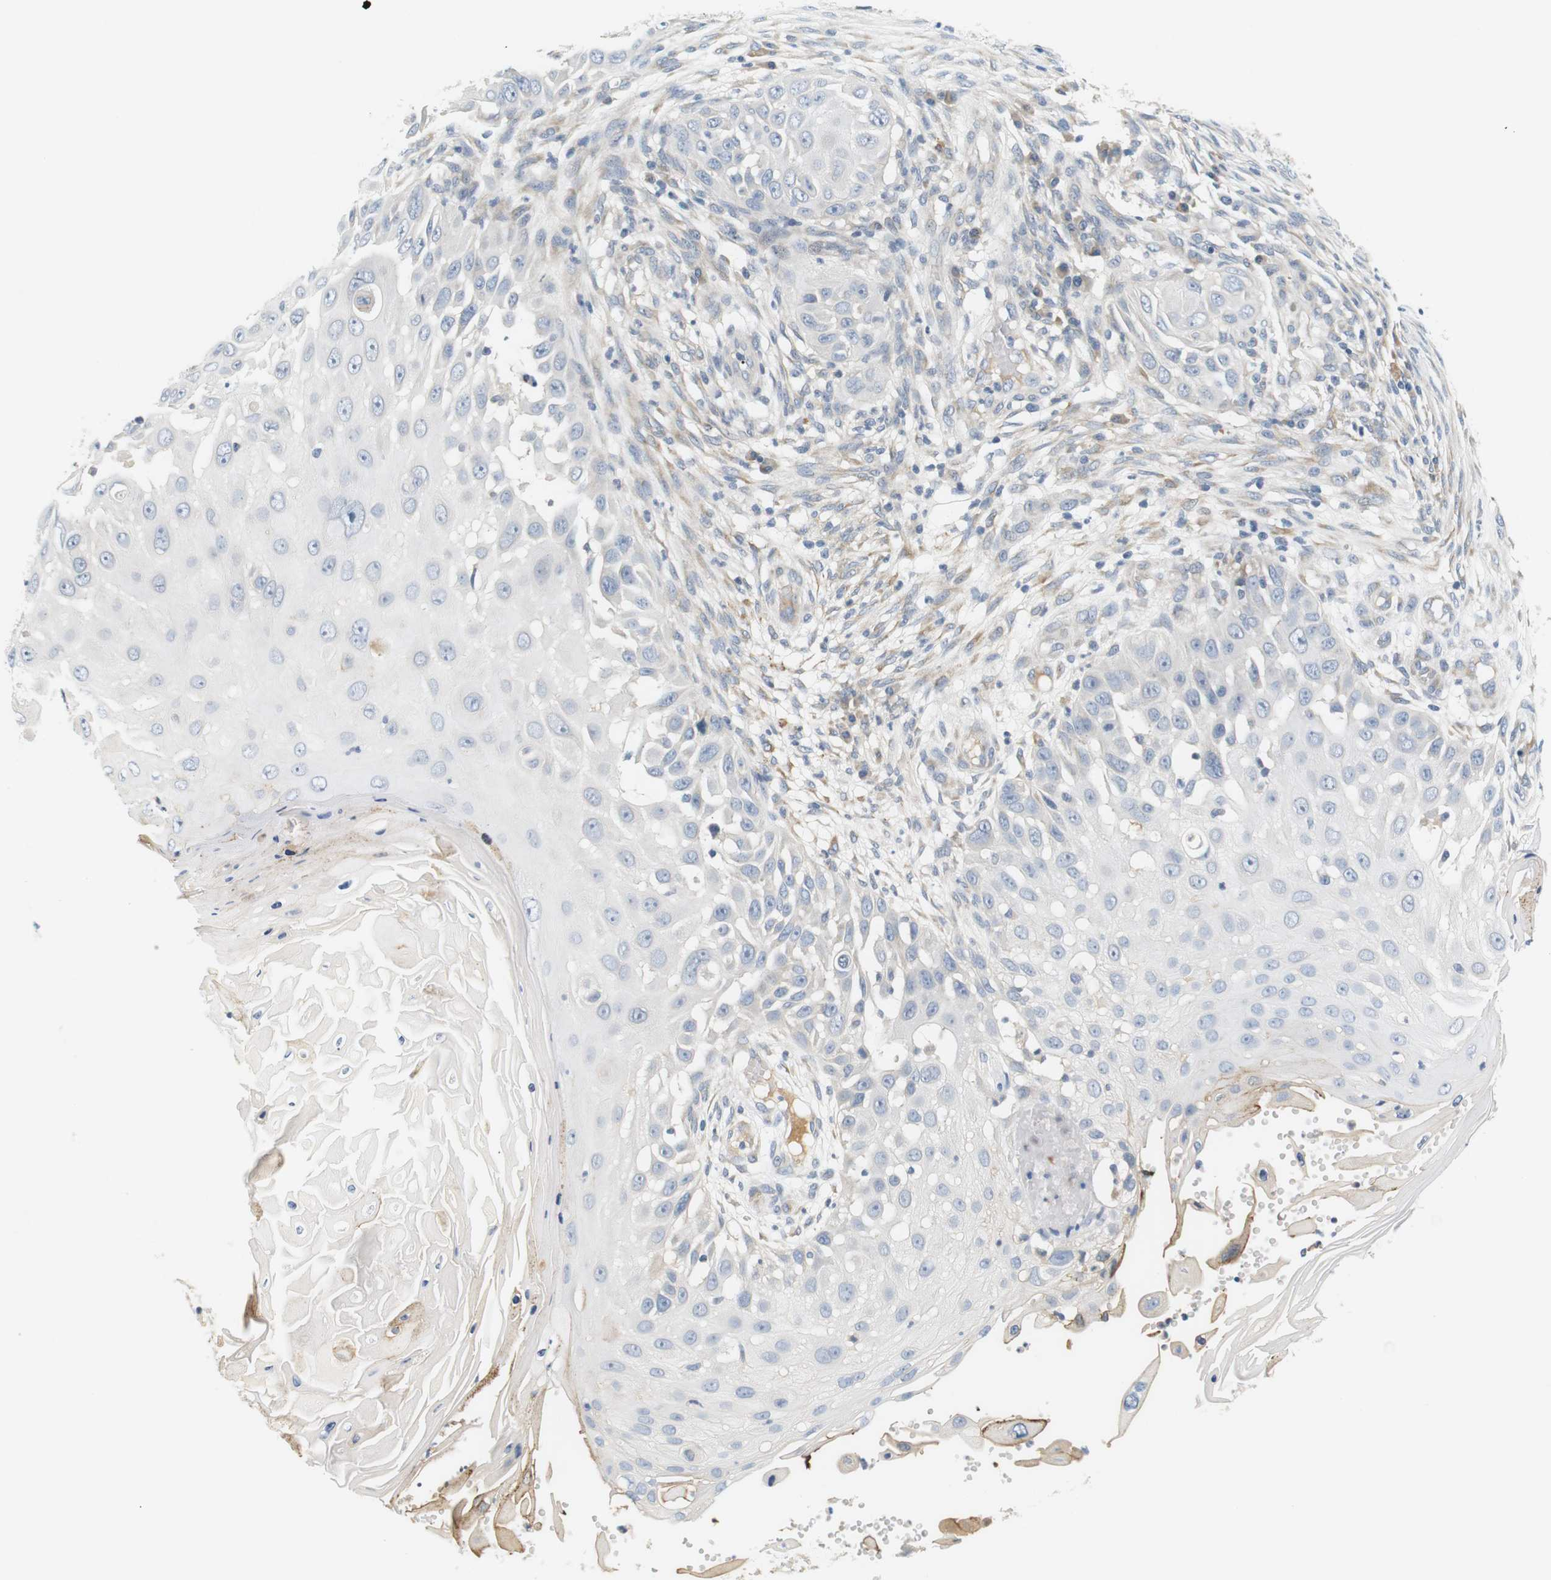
{"staining": {"intensity": "negative", "quantity": "none", "location": "none"}, "tissue": "skin cancer", "cell_type": "Tumor cells", "image_type": "cancer", "snomed": [{"axis": "morphology", "description": "Squamous cell carcinoma, NOS"}, {"axis": "topography", "description": "Skin"}], "caption": "Human skin cancer stained for a protein using immunohistochemistry (IHC) exhibits no staining in tumor cells.", "gene": "EVA1C", "patient": {"sex": "female", "age": 44}}